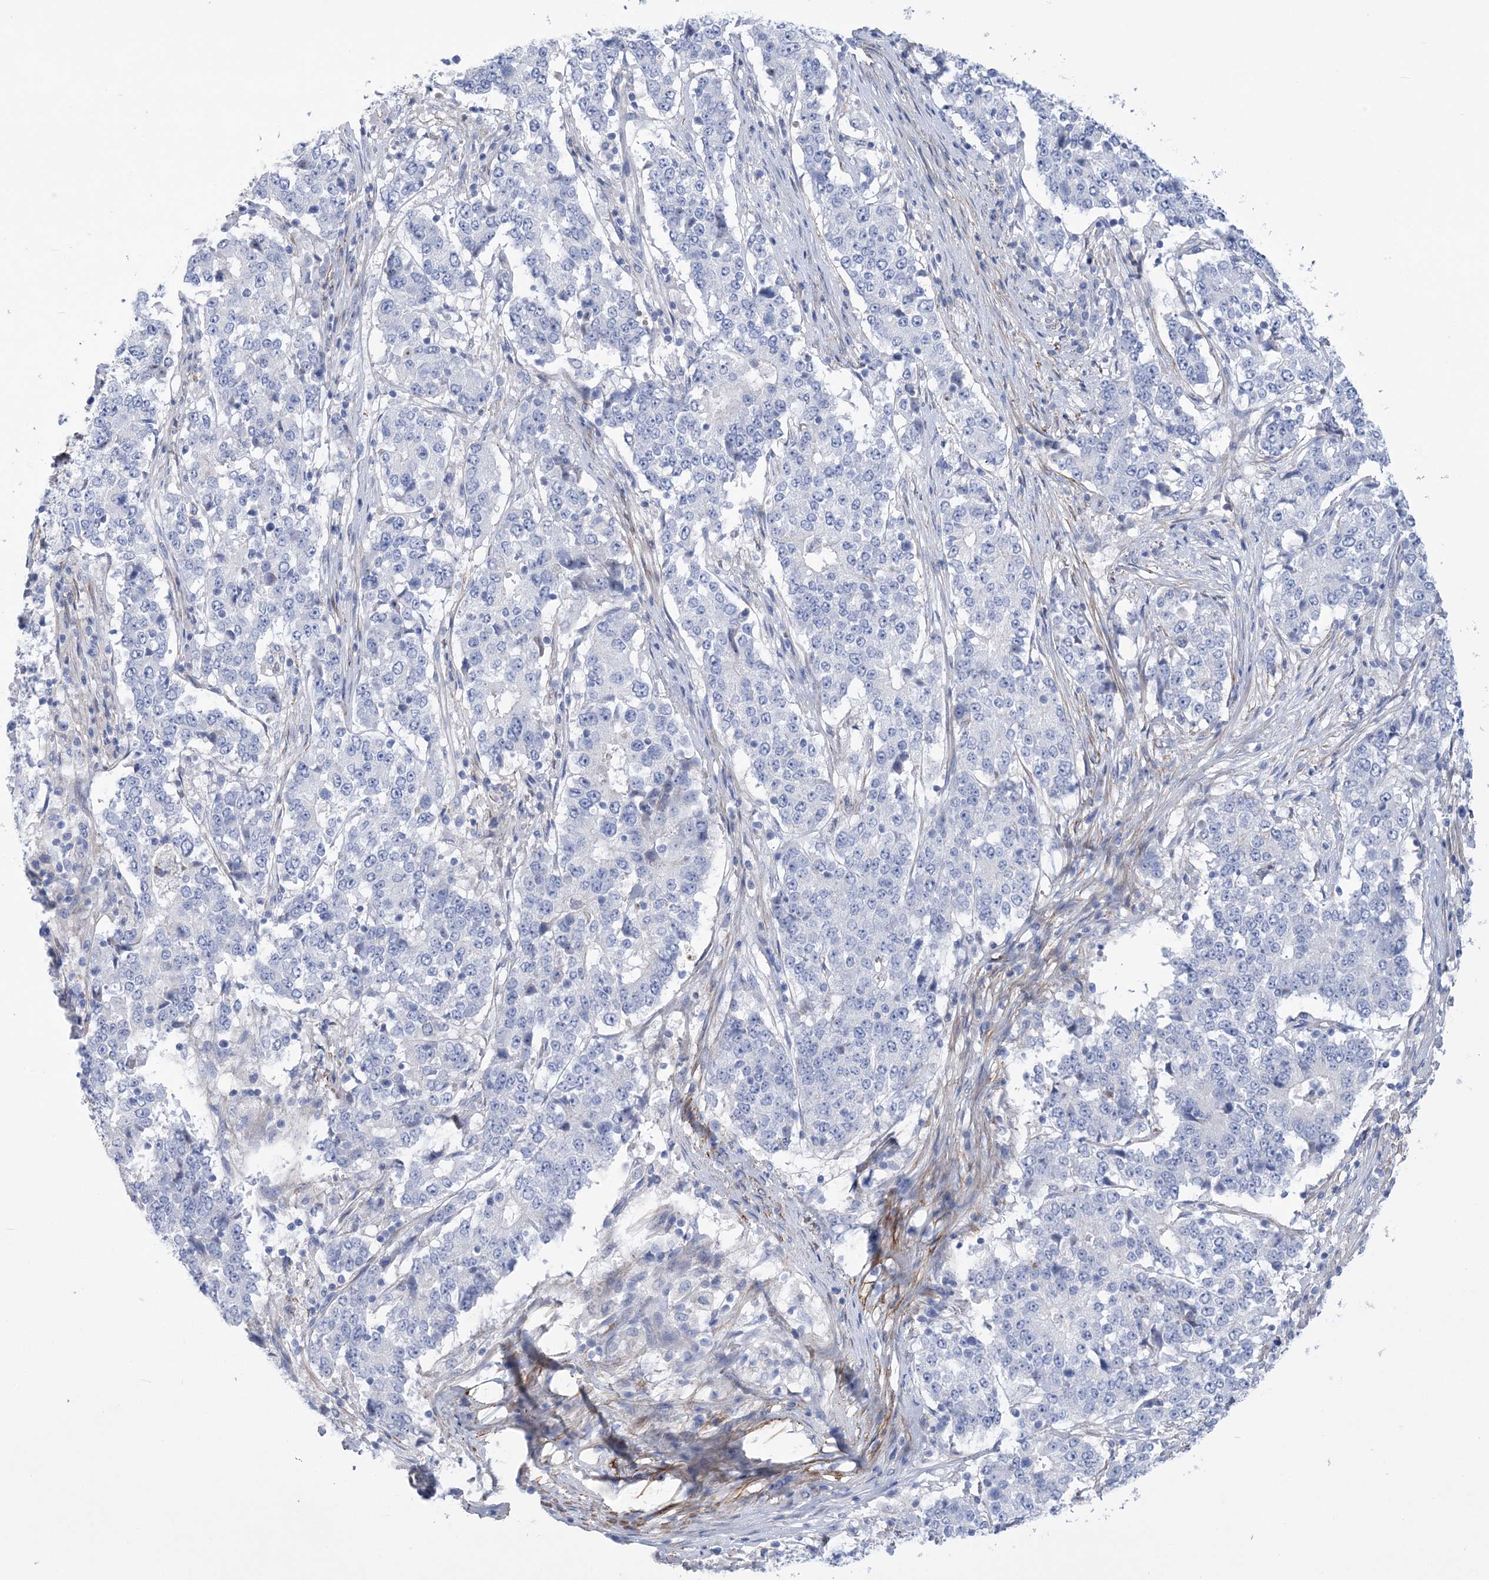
{"staining": {"intensity": "negative", "quantity": "none", "location": "none"}, "tissue": "stomach cancer", "cell_type": "Tumor cells", "image_type": "cancer", "snomed": [{"axis": "morphology", "description": "Adenocarcinoma, NOS"}, {"axis": "topography", "description": "Stomach"}], "caption": "An immunohistochemistry image of stomach adenocarcinoma is shown. There is no staining in tumor cells of stomach adenocarcinoma.", "gene": "WDR74", "patient": {"sex": "male", "age": 59}}